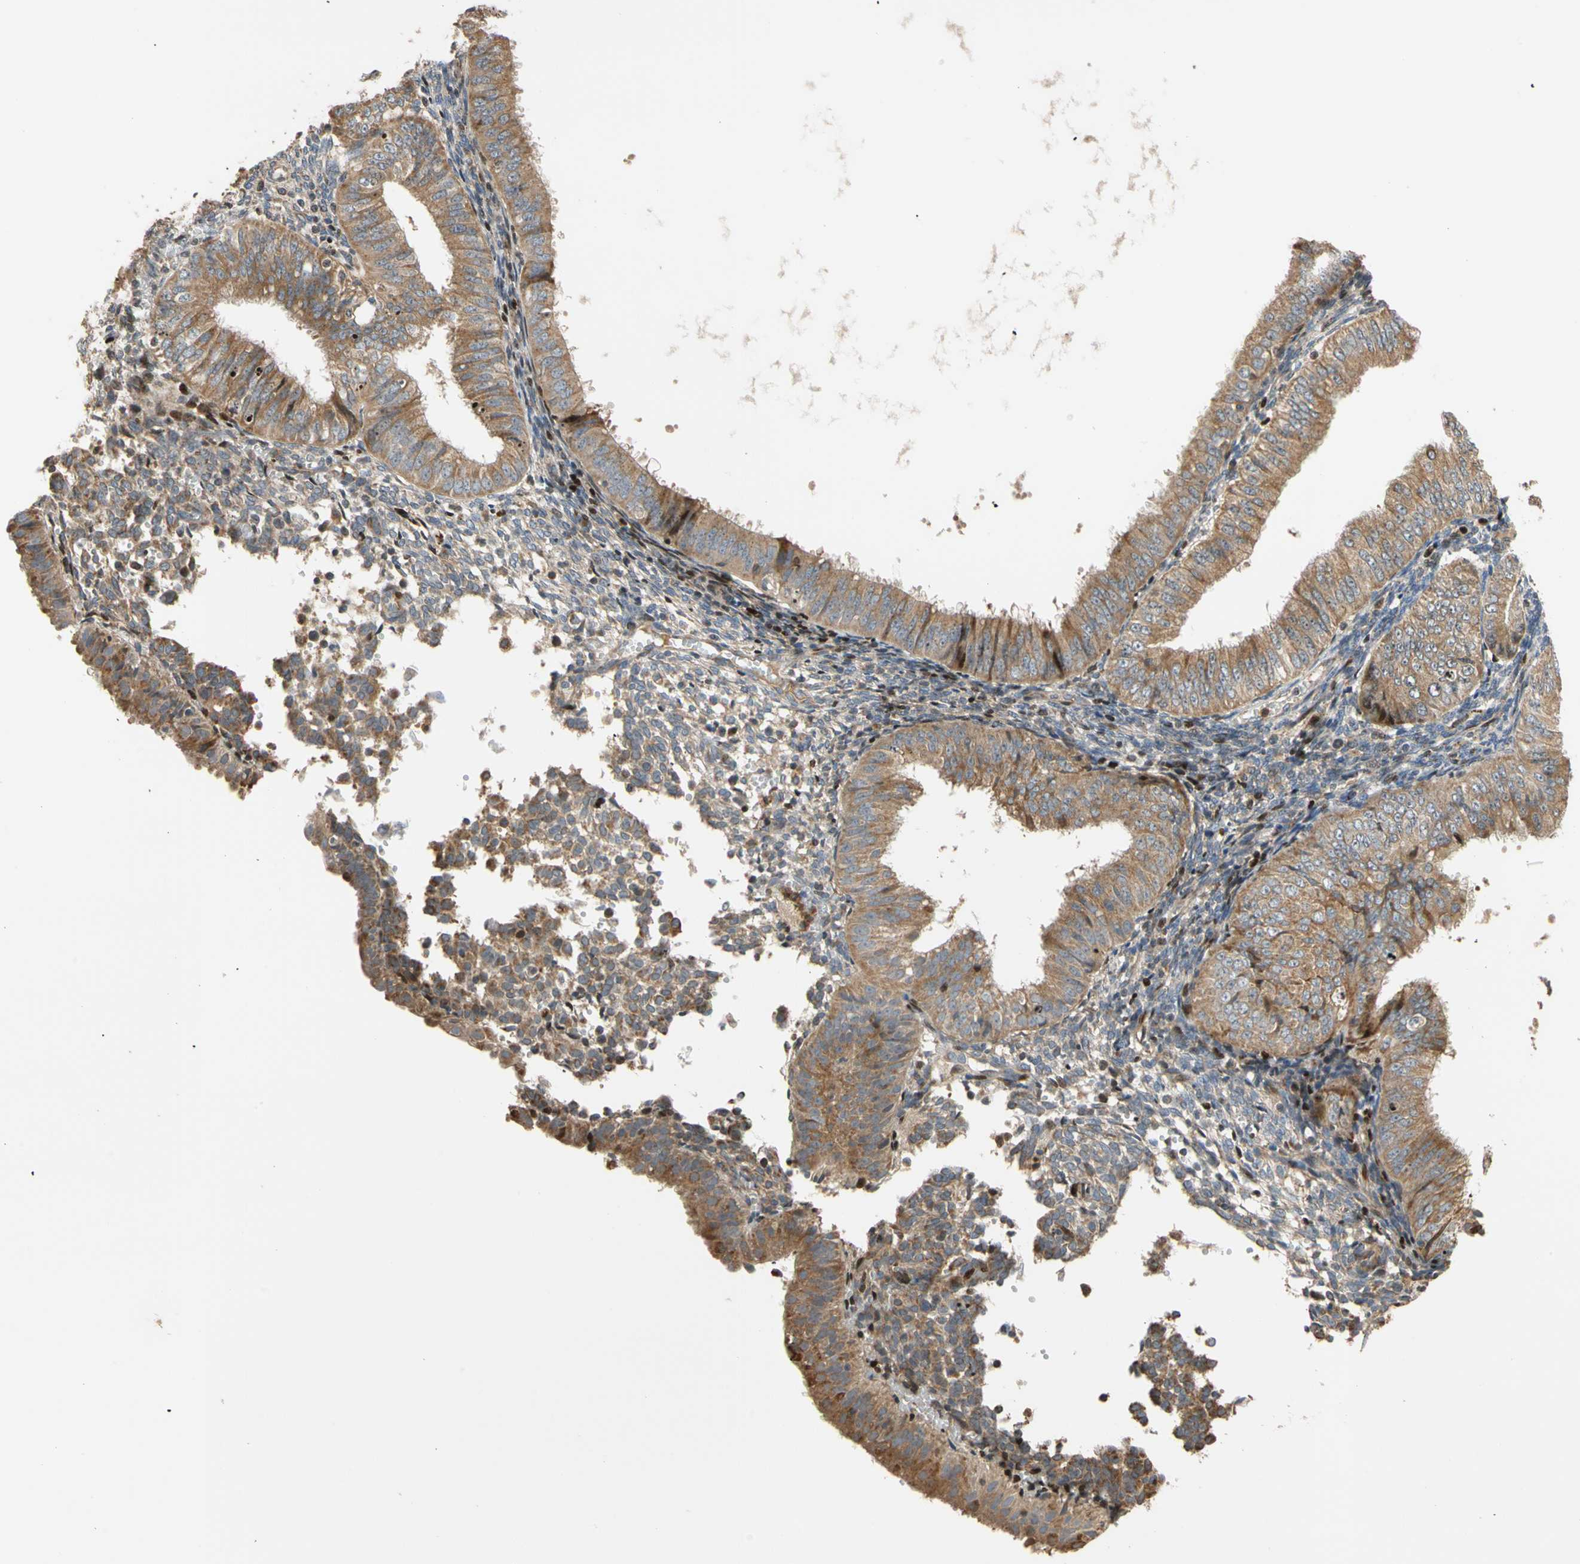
{"staining": {"intensity": "moderate", "quantity": ">75%", "location": "cytoplasmic/membranous"}, "tissue": "endometrial cancer", "cell_type": "Tumor cells", "image_type": "cancer", "snomed": [{"axis": "morphology", "description": "Normal tissue, NOS"}, {"axis": "morphology", "description": "Adenocarcinoma, NOS"}, {"axis": "topography", "description": "Endometrium"}], "caption": "IHC photomicrograph of neoplastic tissue: human endometrial adenocarcinoma stained using immunohistochemistry (IHC) exhibits medium levels of moderate protein expression localized specifically in the cytoplasmic/membranous of tumor cells, appearing as a cytoplasmic/membranous brown color.", "gene": "IP6K2", "patient": {"sex": "female", "age": 53}}